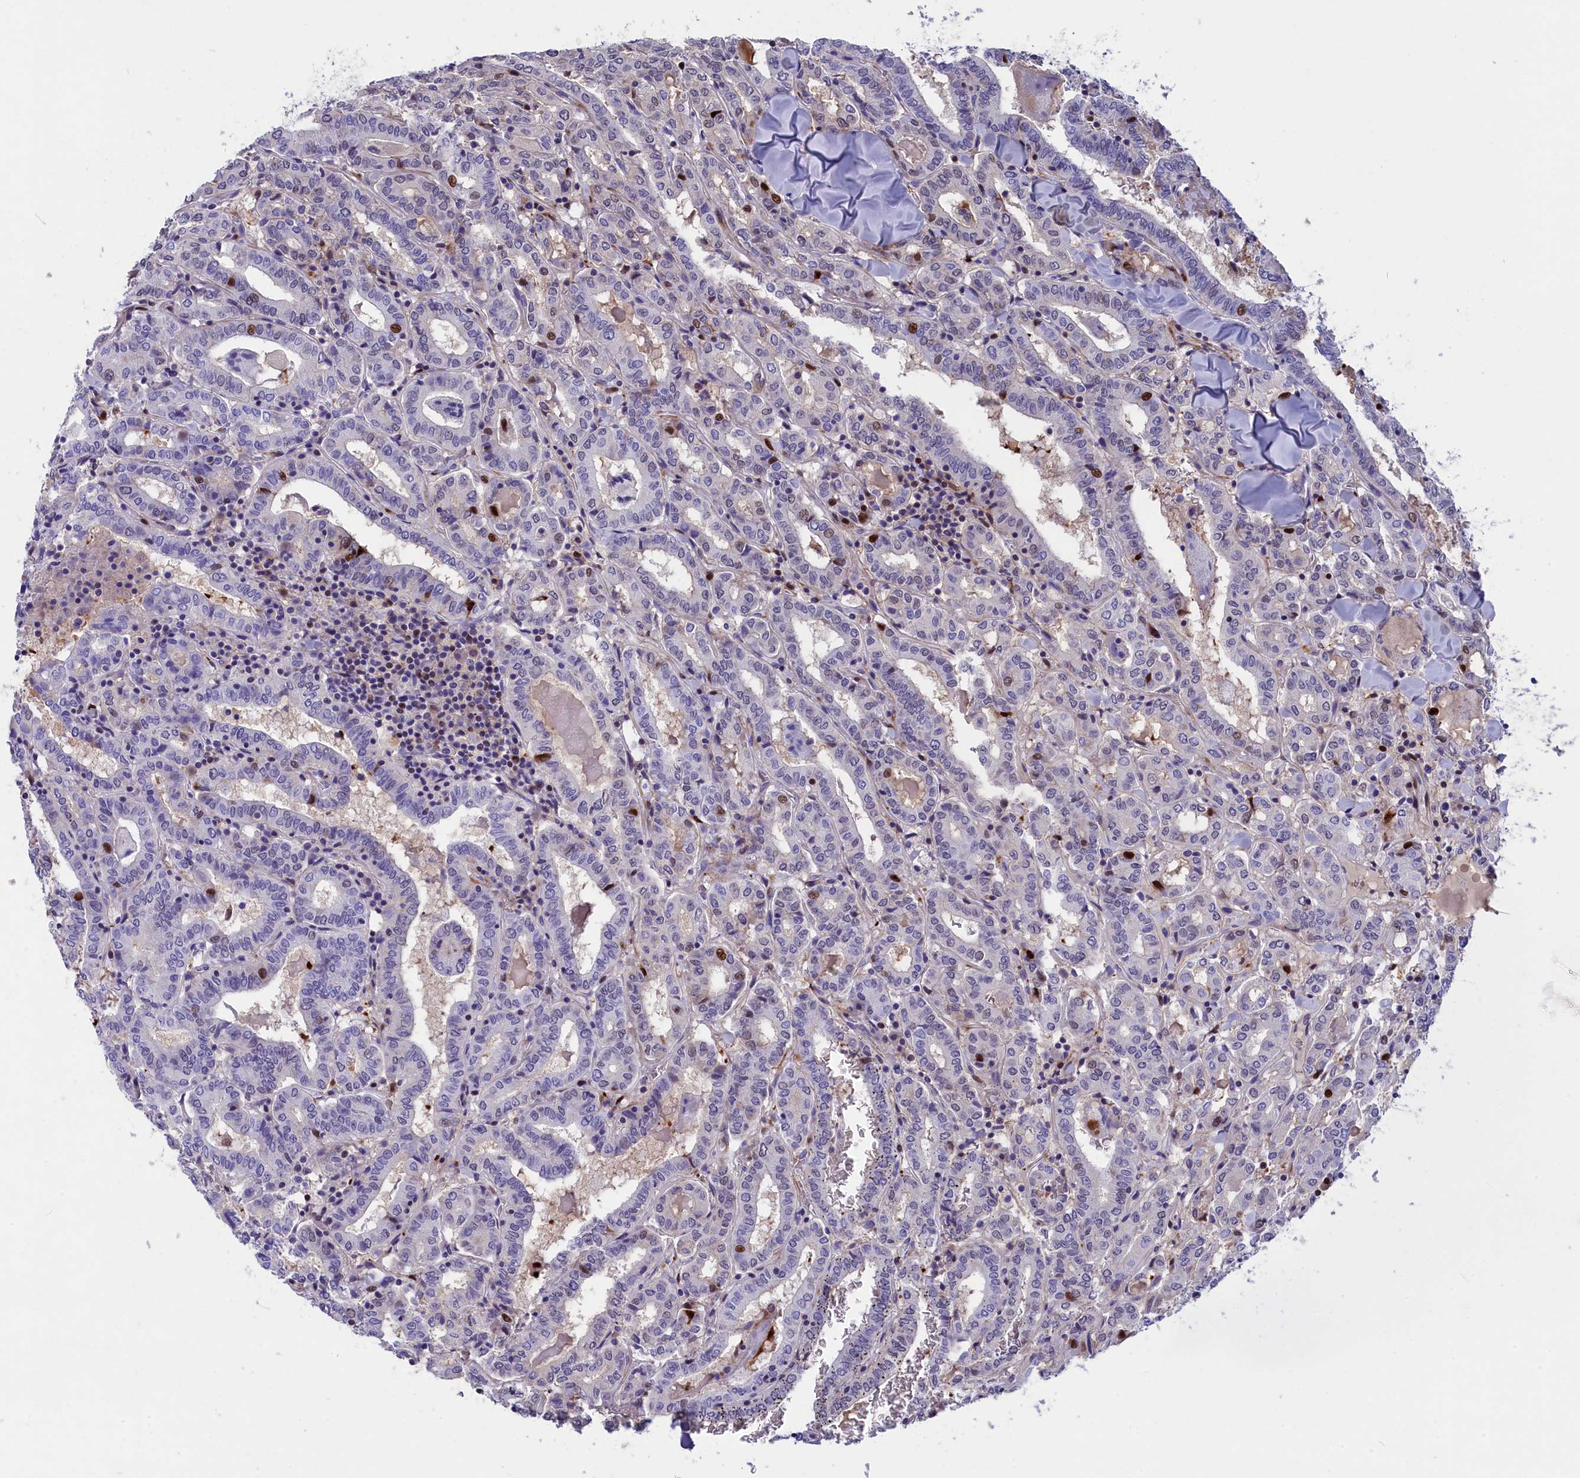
{"staining": {"intensity": "negative", "quantity": "none", "location": "none"}, "tissue": "thyroid cancer", "cell_type": "Tumor cells", "image_type": "cancer", "snomed": [{"axis": "morphology", "description": "Papillary adenocarcinoma, NOS"}, {"axis": "topography", "description": "Thyroid gland"}], "caption": "Thyroid cancer was stained to show a protein in brown. There is no significant positivity in tumor cells.", "gene": "NKPD1", "patient": {"sex": "female", "age": 72}}